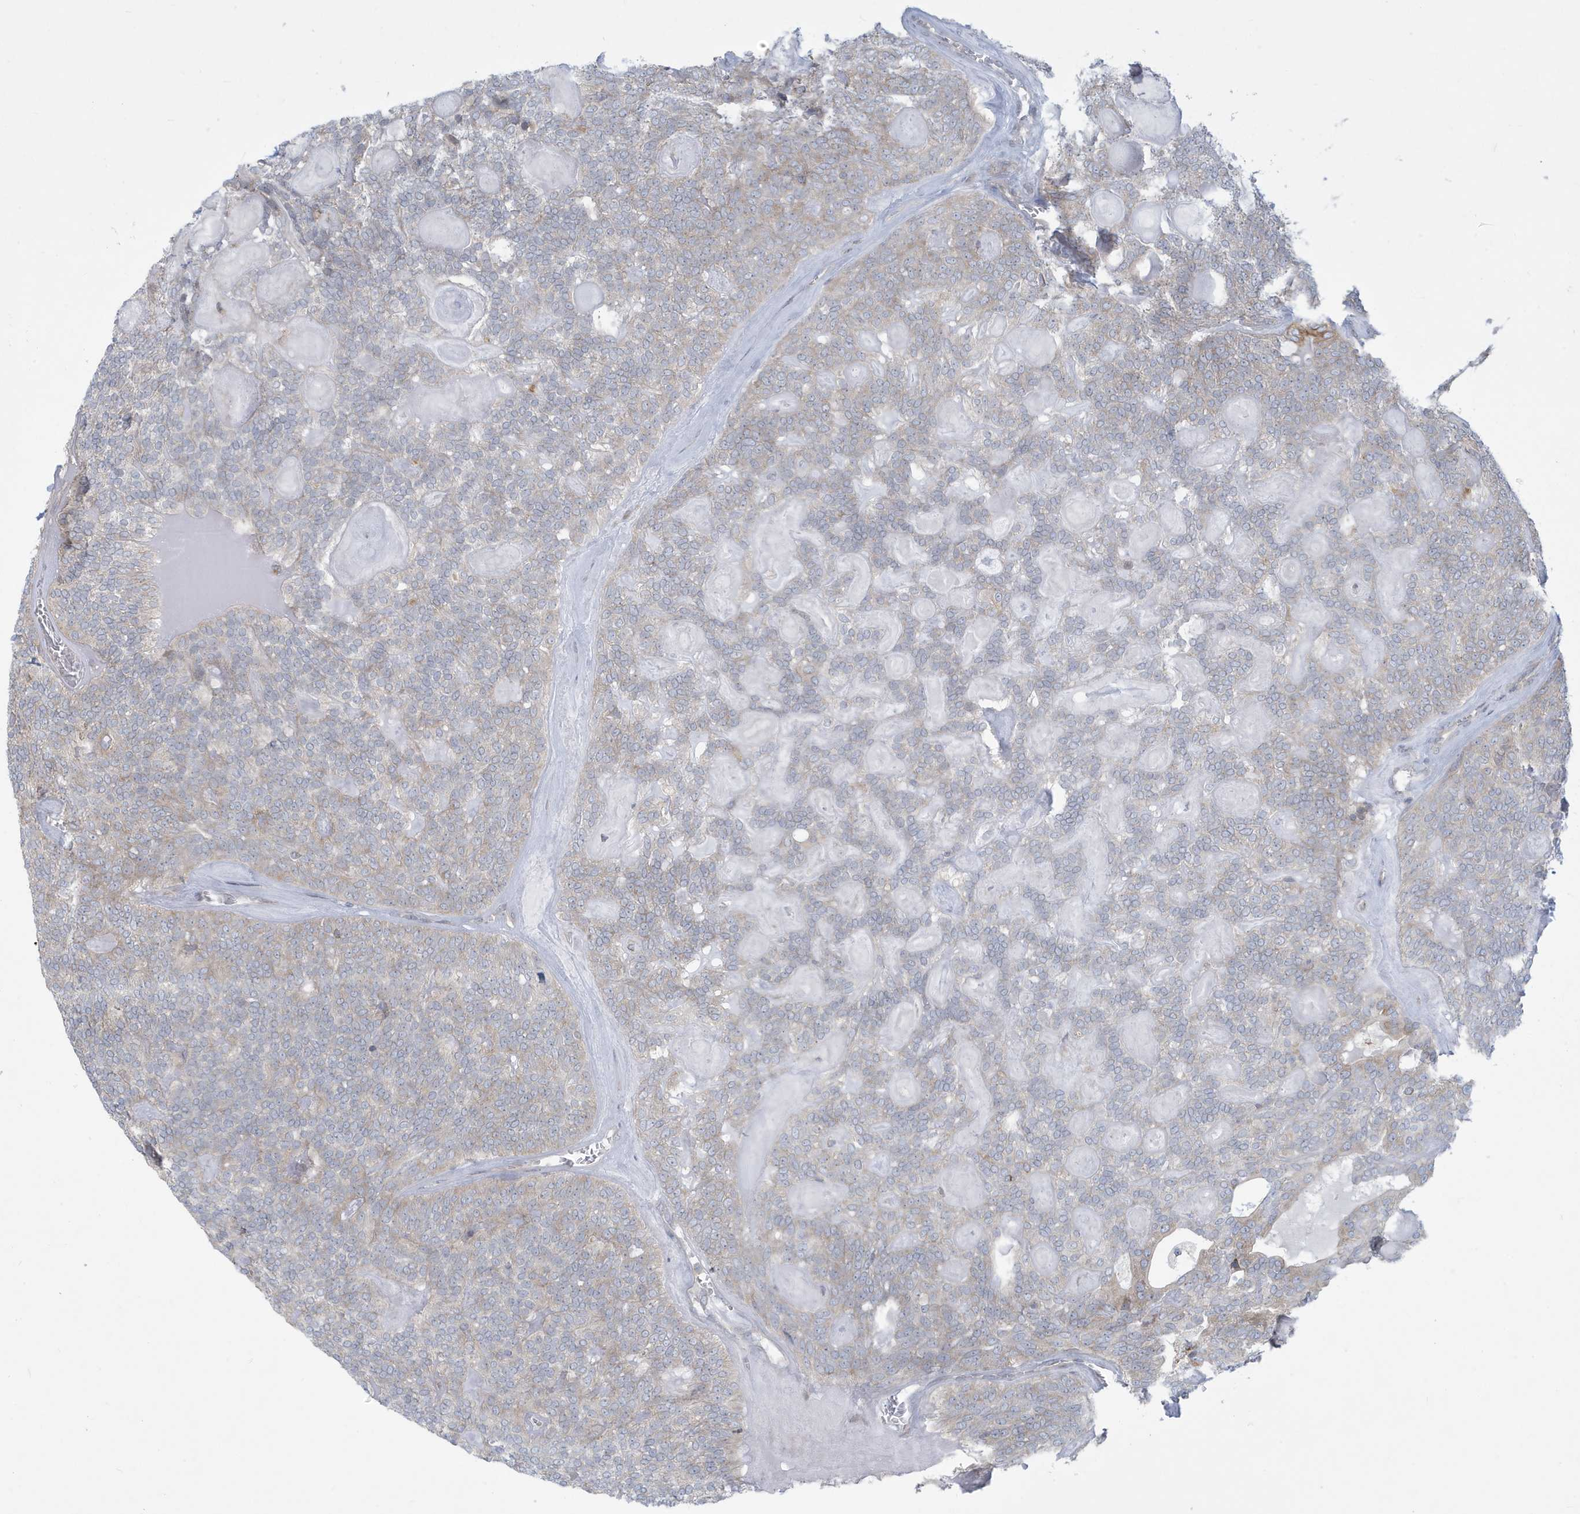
{"staining": {"intensity": "negative", "quantity": "none", "location": "none"}, "tissue": "head and neck cancer", "cell_type": "Tumor cells", "image_type": "cancer", "snomed": [{"axis": "morphology", "description": "Adenocarcinoma, NOS"}, {"axis": "topography", "description": "Head-Neck"}], "caption": "An immunohistochemistry micrograph of adenocarcinoma (head and neck) is shown. There is no staining in tumor cells of adenocarcinoma (head and neck).", "gene": "SLAMF9", "patient": {"sex": "male", "age": 66}}